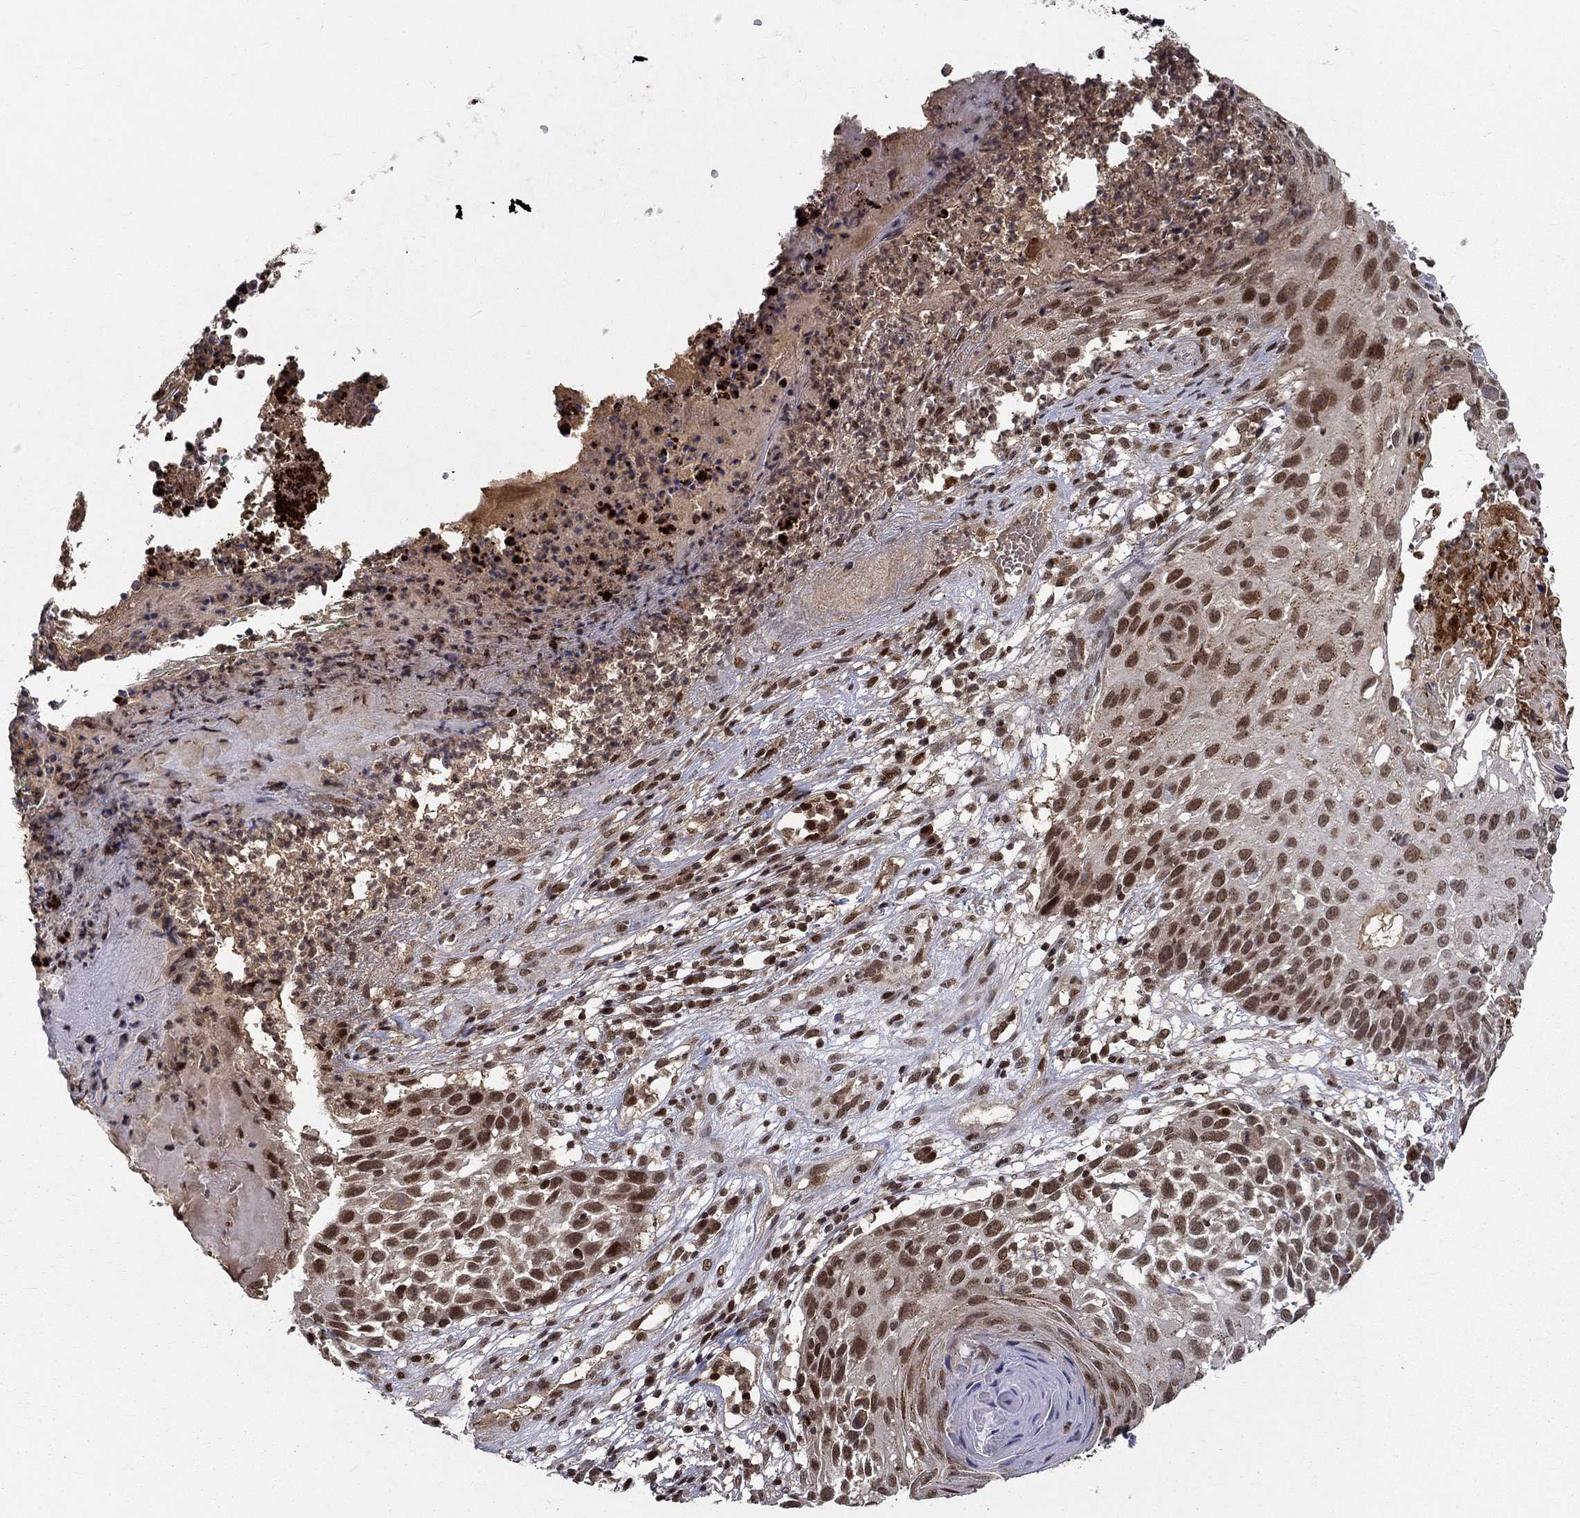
{"staining": {"intensity": "strong", "quantity": "25%-75%", "location": "nuclear"}, "tissue": "skin cancer", "cell_type": "Tumor cells", "image_type": "cancer", "snomed": [{"axis": "morphology", "description": "Squamous cell carcinoma, NOS"}, {"axis": "topography", "description": "Skin"}], "caption": "High-magnification brightfield microscopy of skin cancer stained with DAB (3,3'-diaminobenzidine) (brown) and counterstained with hematoxylin (blue). tumor cells exhibit strong nuclear staining is seen in approximately25%-75% of cells.", "gene": "CDCA7L", "patient": {"sex": "male", "age": 92}}